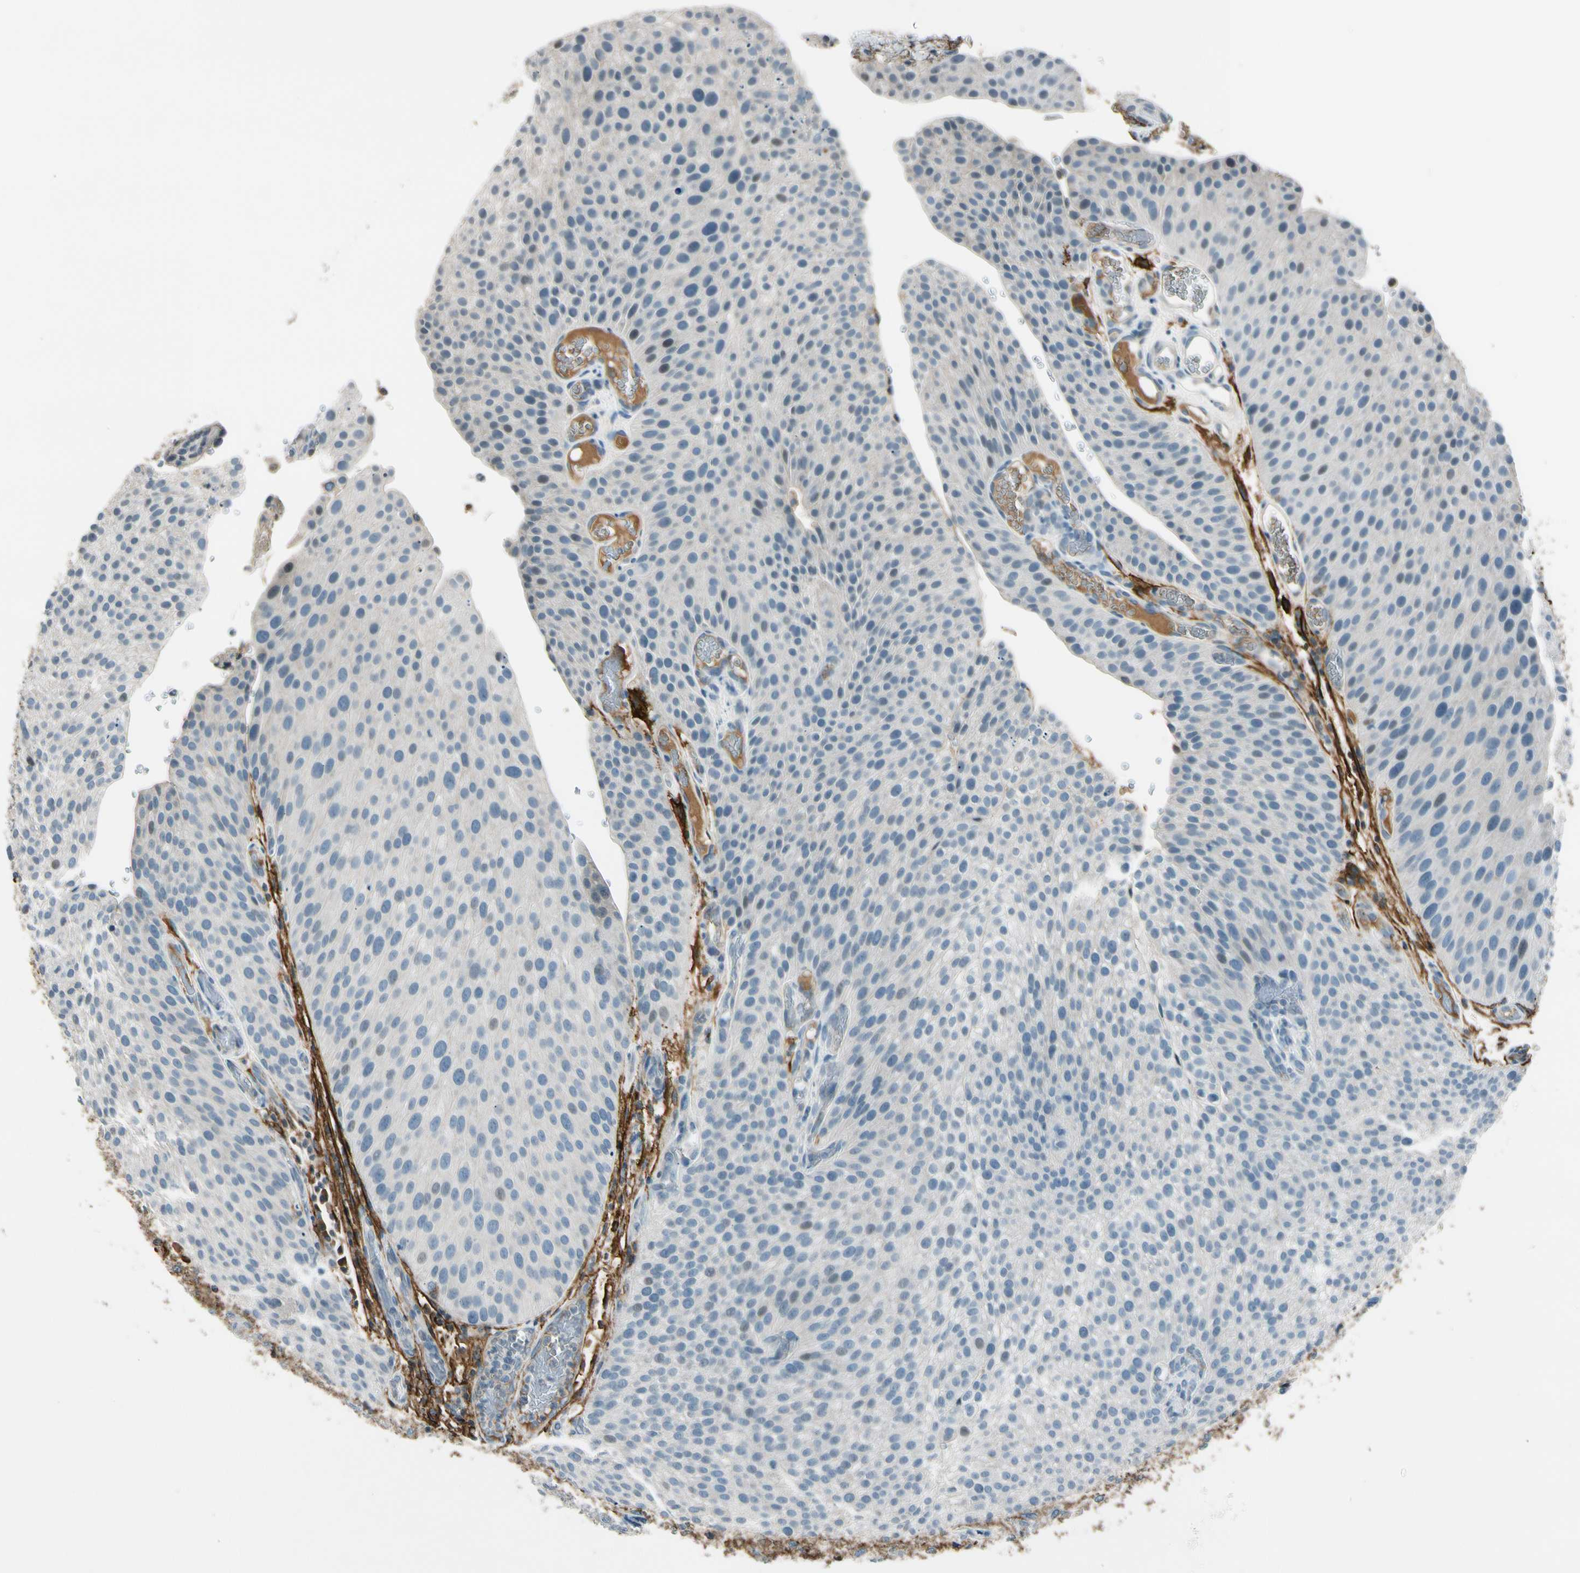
{"staining": {"intensity": "negative", "quantity": "none", "location": "none"}, "tissue": "urothelial cancer", "cell_type": "Tumor cells", "image_type": "cancer", "snomed": [{"axis": "morphology", "description": "Urothelial carcinoma, Low grade"}, {"axis": "topography", "description": "Smooth muscle"}, {"axis": "topography", "description": "Urinary bladder"}], "caption": "Protein analysis of urothelial cancer exhibits no significant expression in tumor cells.", "gene": "PDPN", "patient": {"sex": "male", "age": 60}}